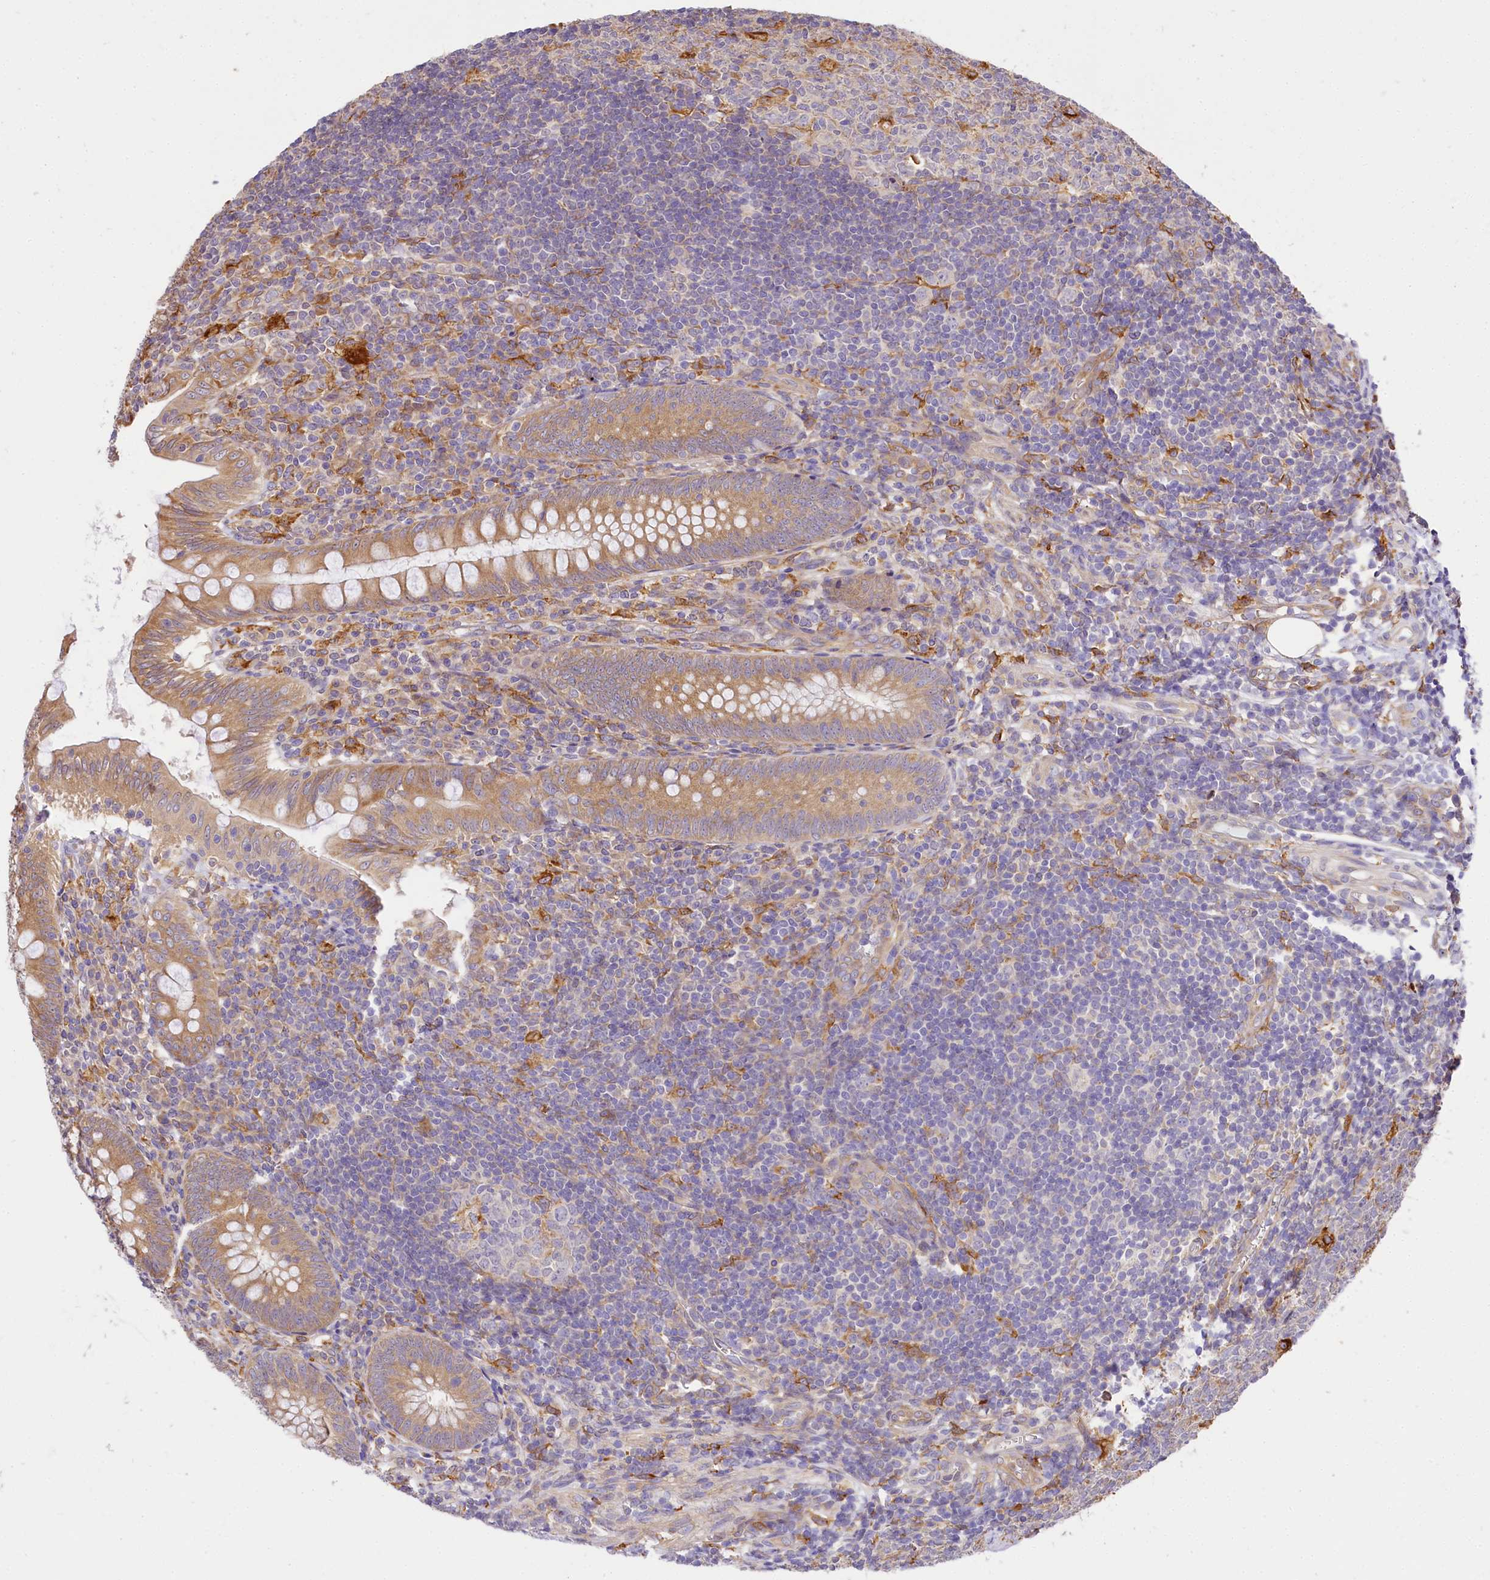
{"staining": {"intensity": "moderate", "quantity": ">75%", "location": "cytoplasmic/membranous"}, "tissue": "appendix", "cell_type": "Glandular cells", "image_type": "normal", "snomed": [{"axis": "morphology", "description": "Normal tissue, NOS"}, {"axis": "topography", "description": "Appendix"}], "caption": "The histopathology image reveals immunohistochemical staining of benign appendix. There is moderate cytoplasmic/membranous expression is seen in about >75% of glandular cells.", "gene": "PPIP5K2", "patient": {"sex": "male", "age": 14}}